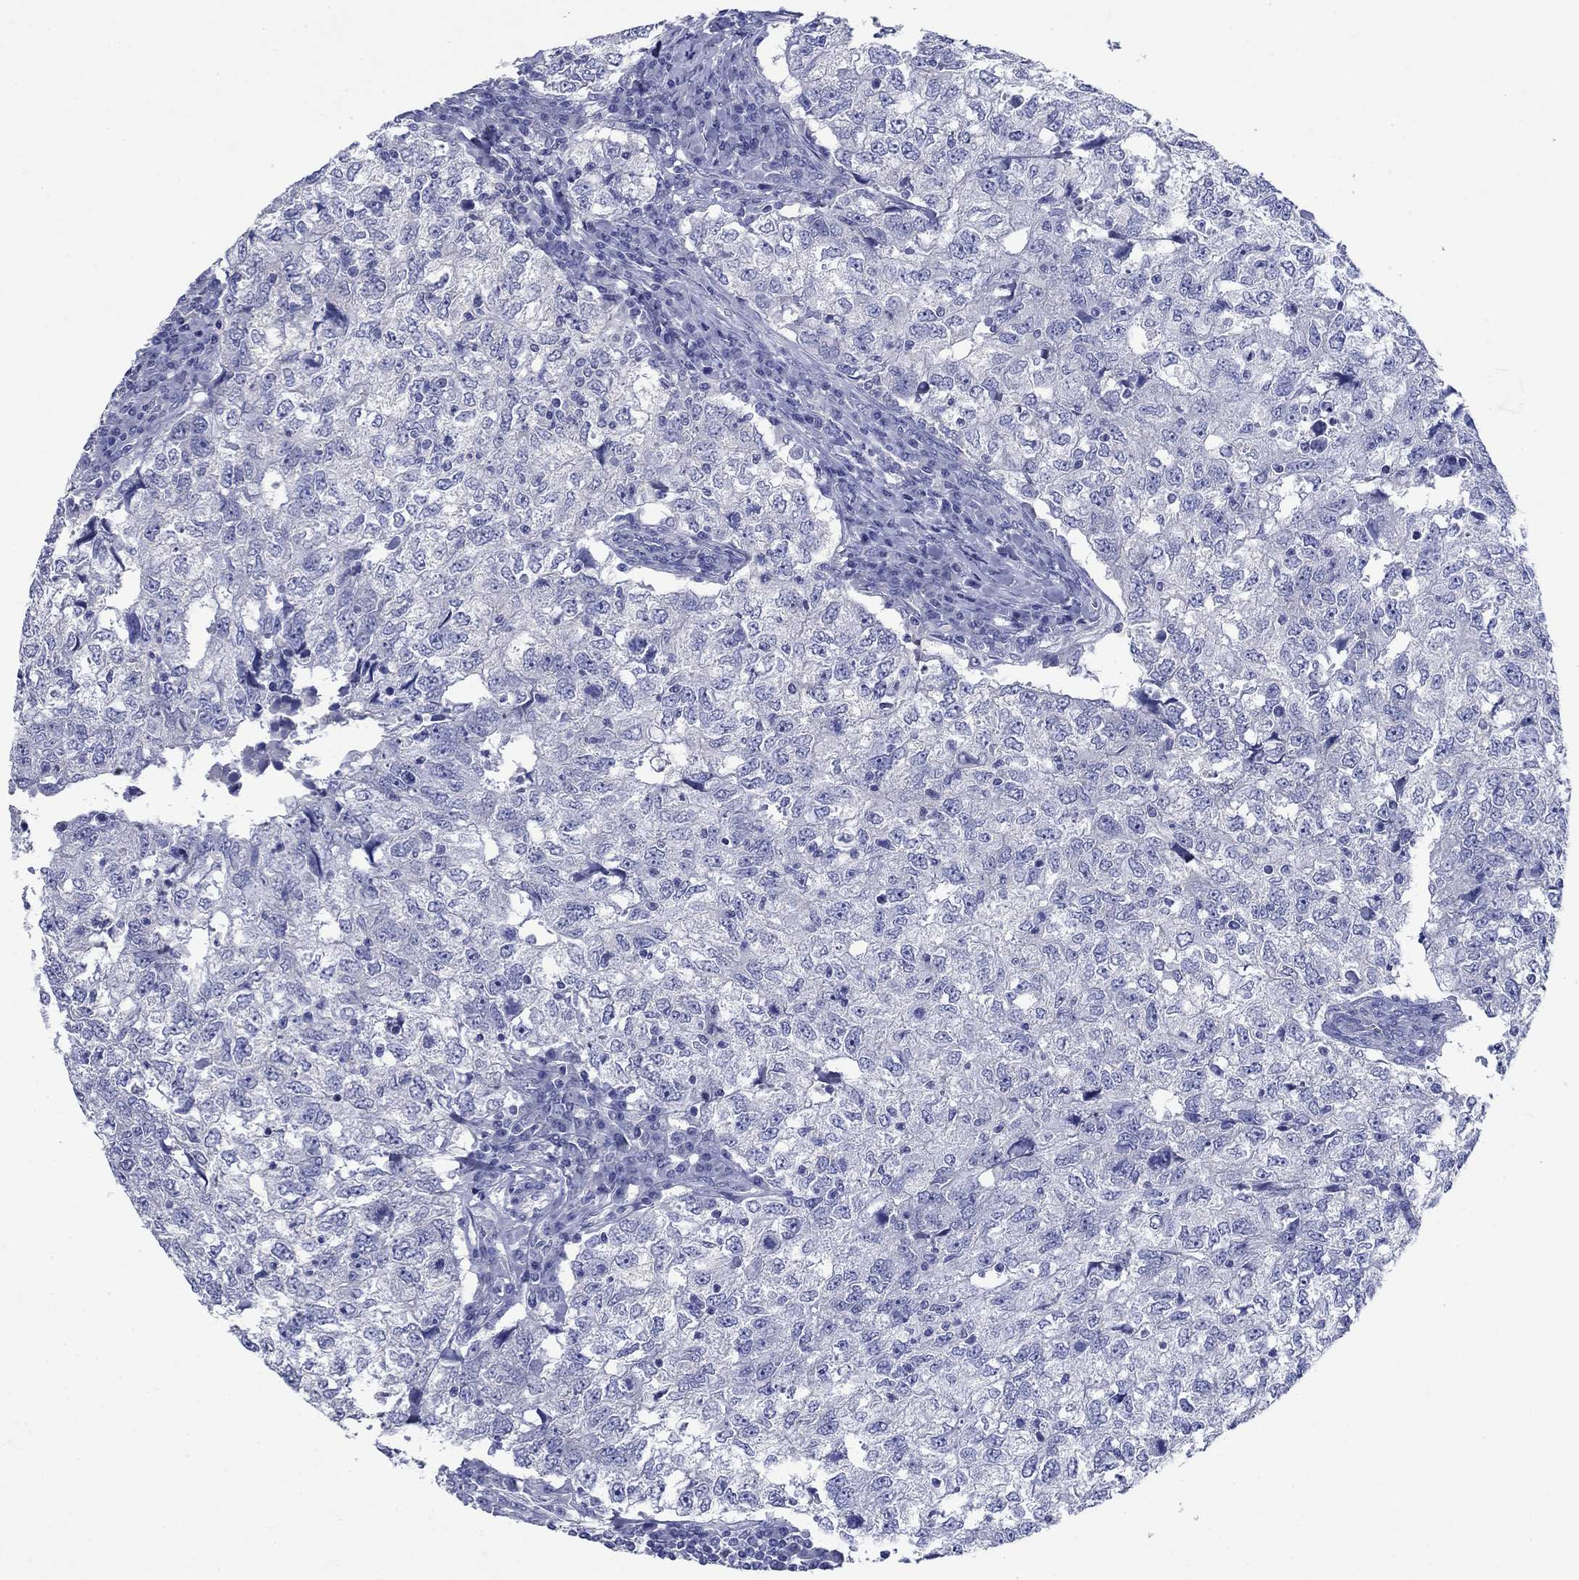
{"staining": {"intensity": "negative", "quantity": "none", "location": "none"}, "tissue": "breast cancer", "cell_type": "Tumor cells", "image_type": "cancer", "snomed": [{"axis": "morphology", "description": "Duct carcinoma"}, {"axis": "topography", "description": "Breast"}], "caption": "Immunohistochemical staining of breast intraductal carcinoma shows no significant expression in tumor cells.", "gene": "SULT2B1", "patient": {"sex": "female", "age": 30}}